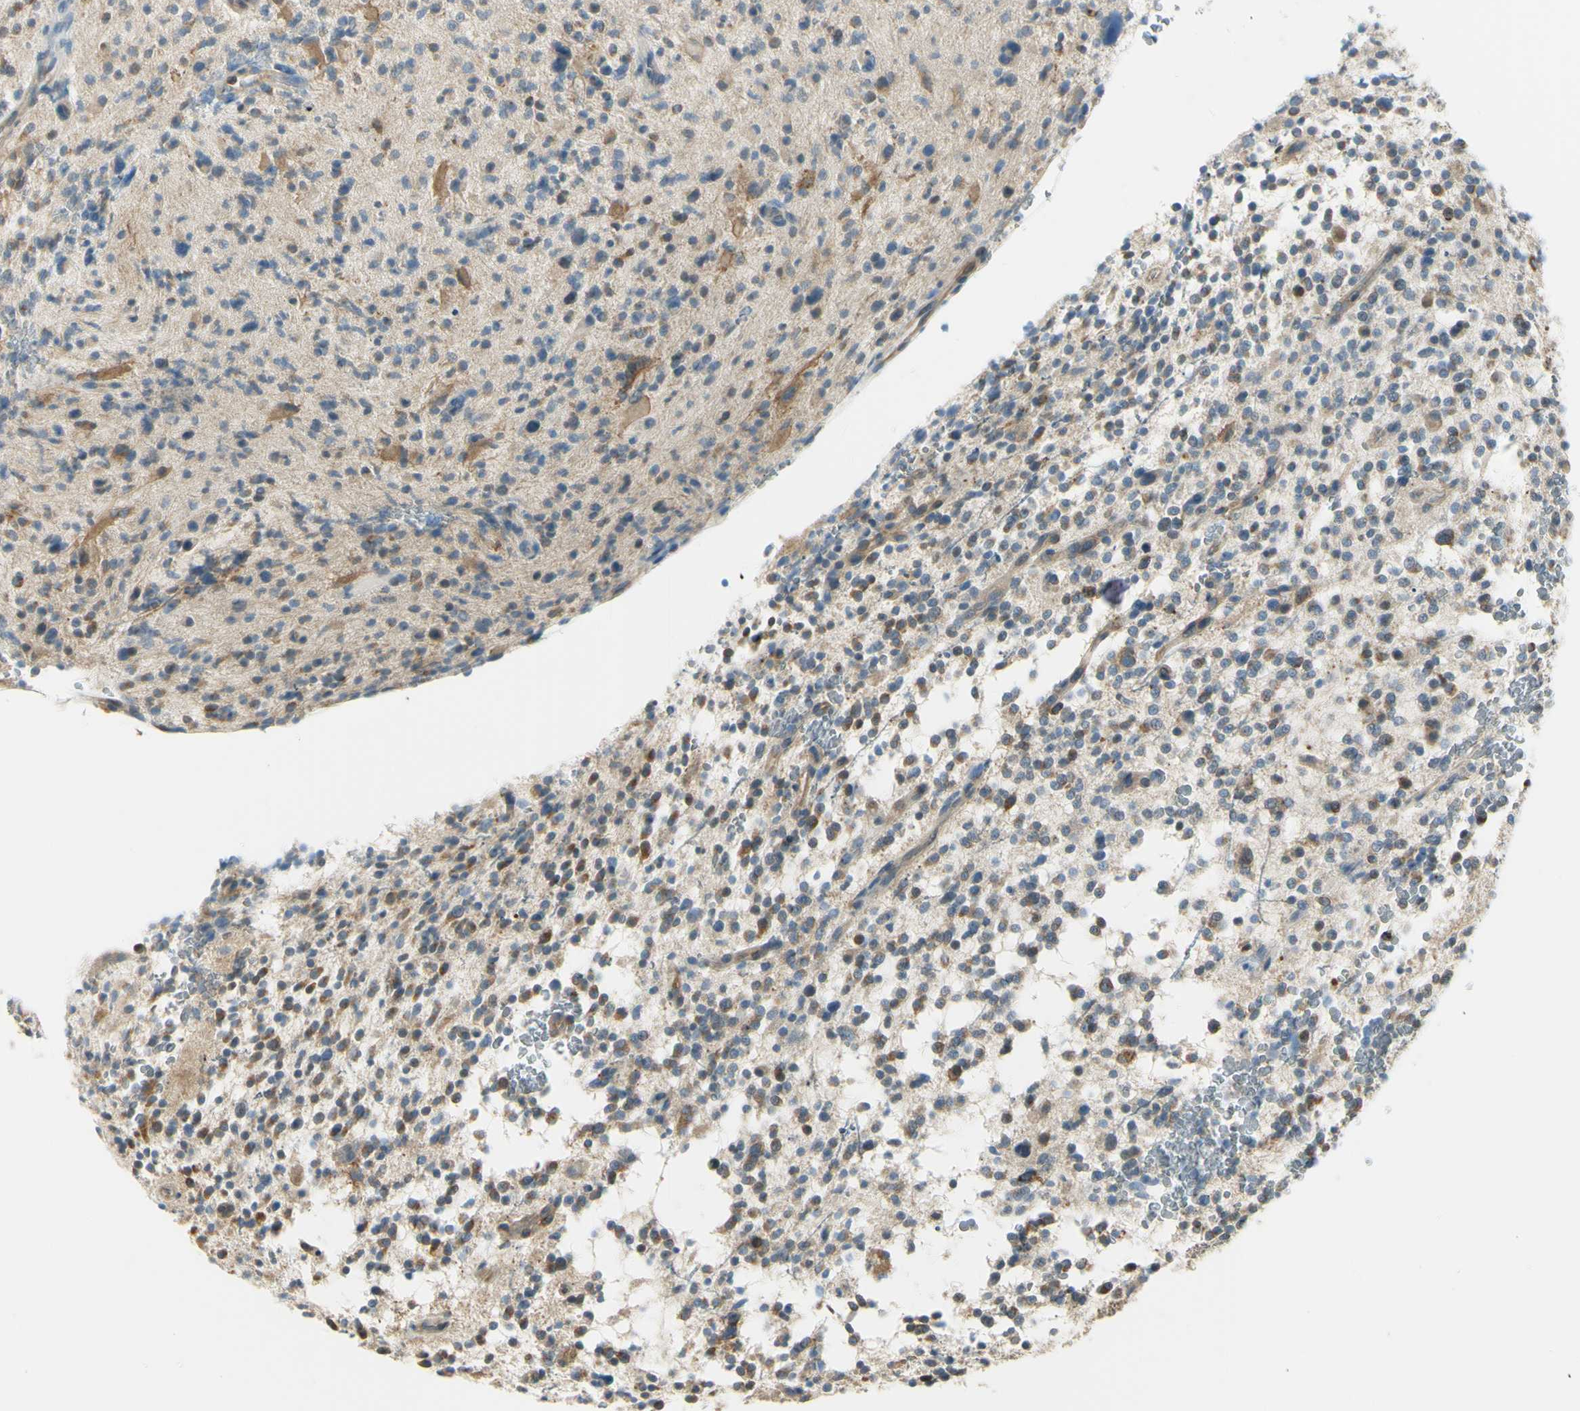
{"staining": {"intensity": "weak", "quantity": "<25%", "location": "cytoplasmic/membranous"}, "tissue": "glioma", "cell_type": "Tumor cells", "image_type": "cancer", "snomed": [{"axis": "morphology", "description": "Glioma, malignant, High grade"}, {"axis": "topography", "description": "Brain"}], "caption": "A micrograph of high-grade glioma (malignant) stained for a protein displays no brown staining in tumor cells.", "gene": "IGDCC4", "patient": {"sex": "male", "age": 48}}